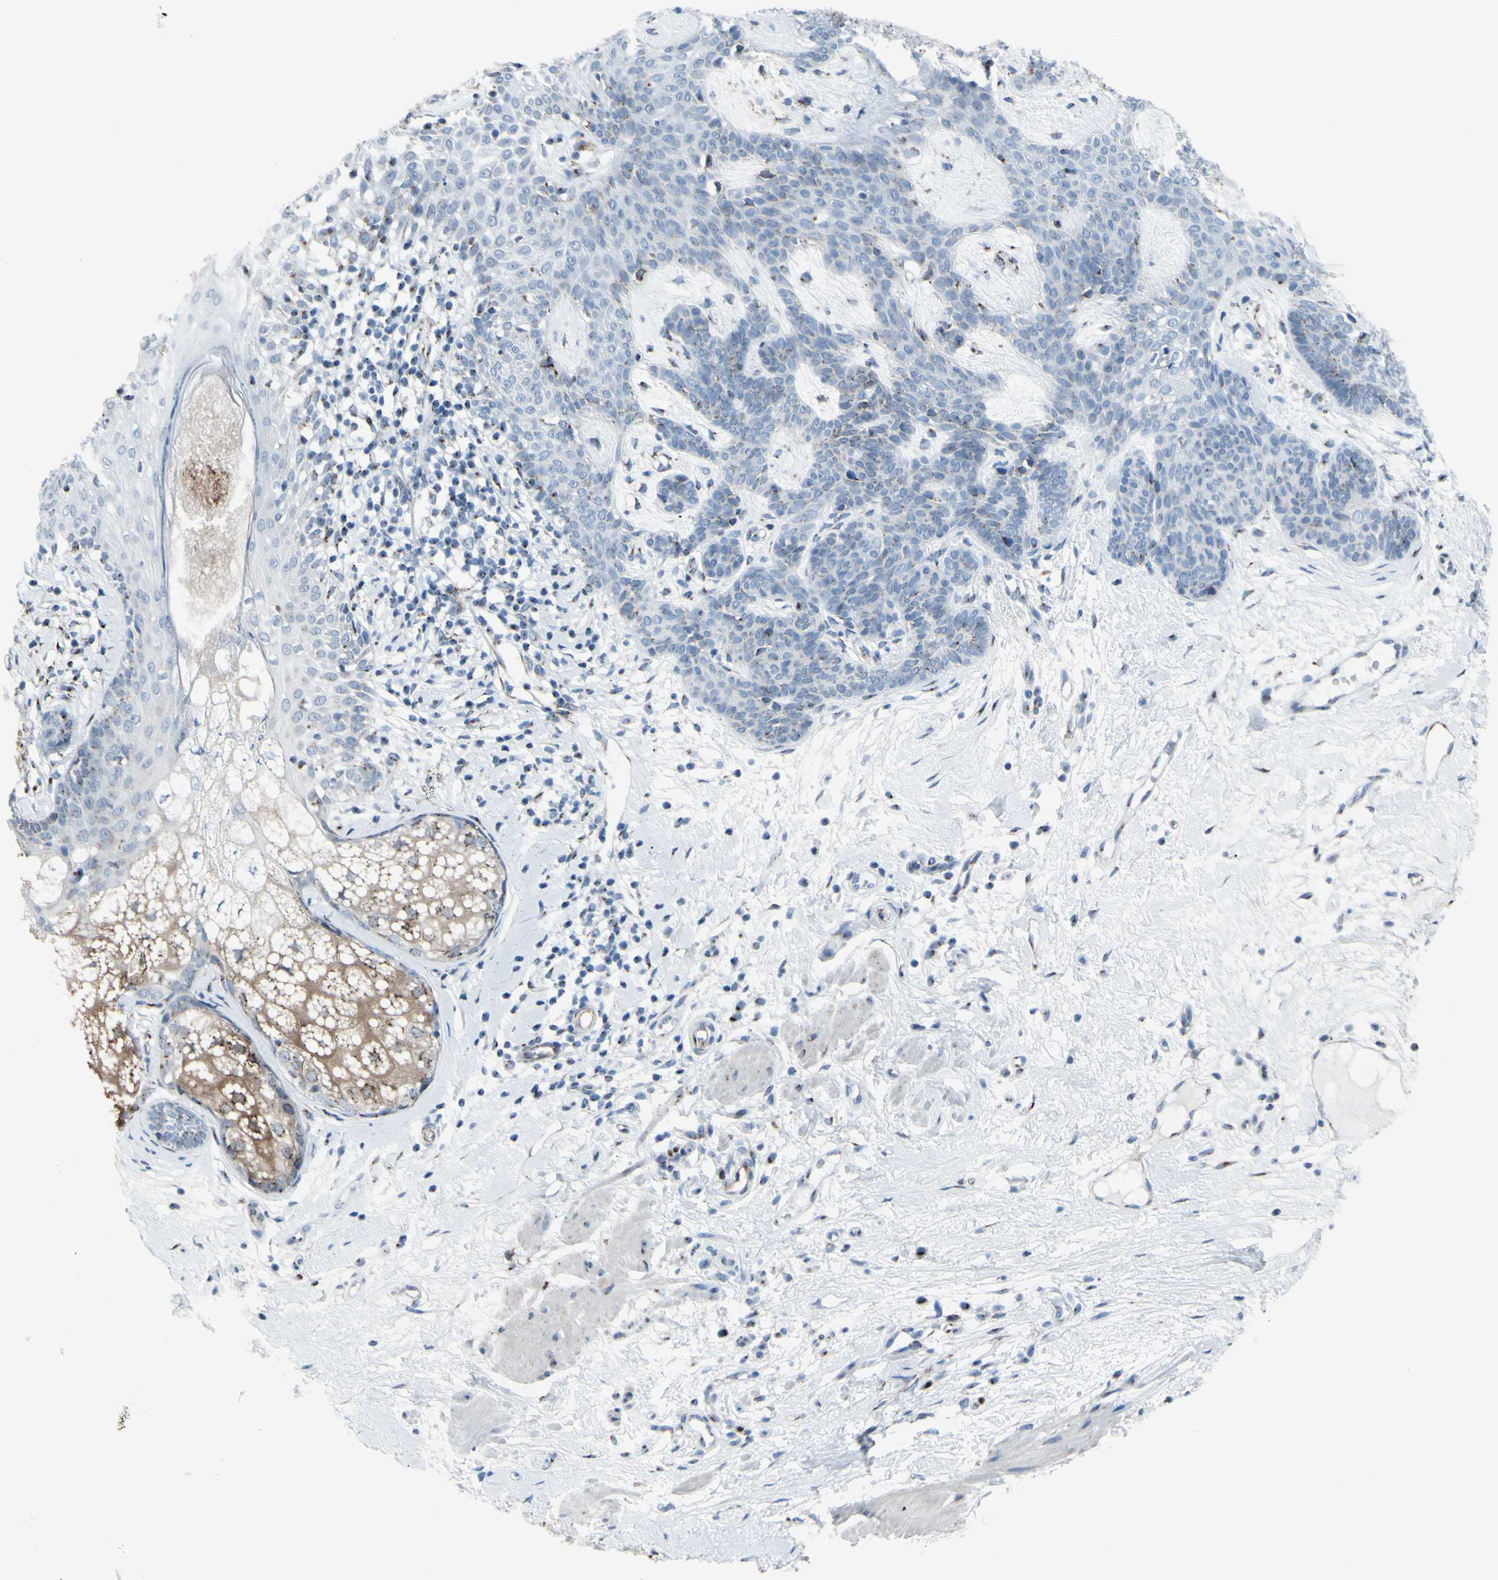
{"staining": {"intensity": "moderate", "quantity": "25%-75%", "location": "cytoplasmic/membranous"}, "tissue": "skin cancer", "cell_type": "Tumor cells", "image_type": "cancer", "snomed": [{"axis": "morphology", "description": "Developmental malformation"}, {"axis": "morphology", "description": "Basal cell carcinoma"}, {"axis": "topography", "description": "Skin"}], "caption": "Brown immunohistochemical staining in skin cancer shows moderate cytoplasmic/membranous staining in about 25%-75% of tumor cells.", "gene": "GLG1", "patient": {"sex": "female", "age": 62}}